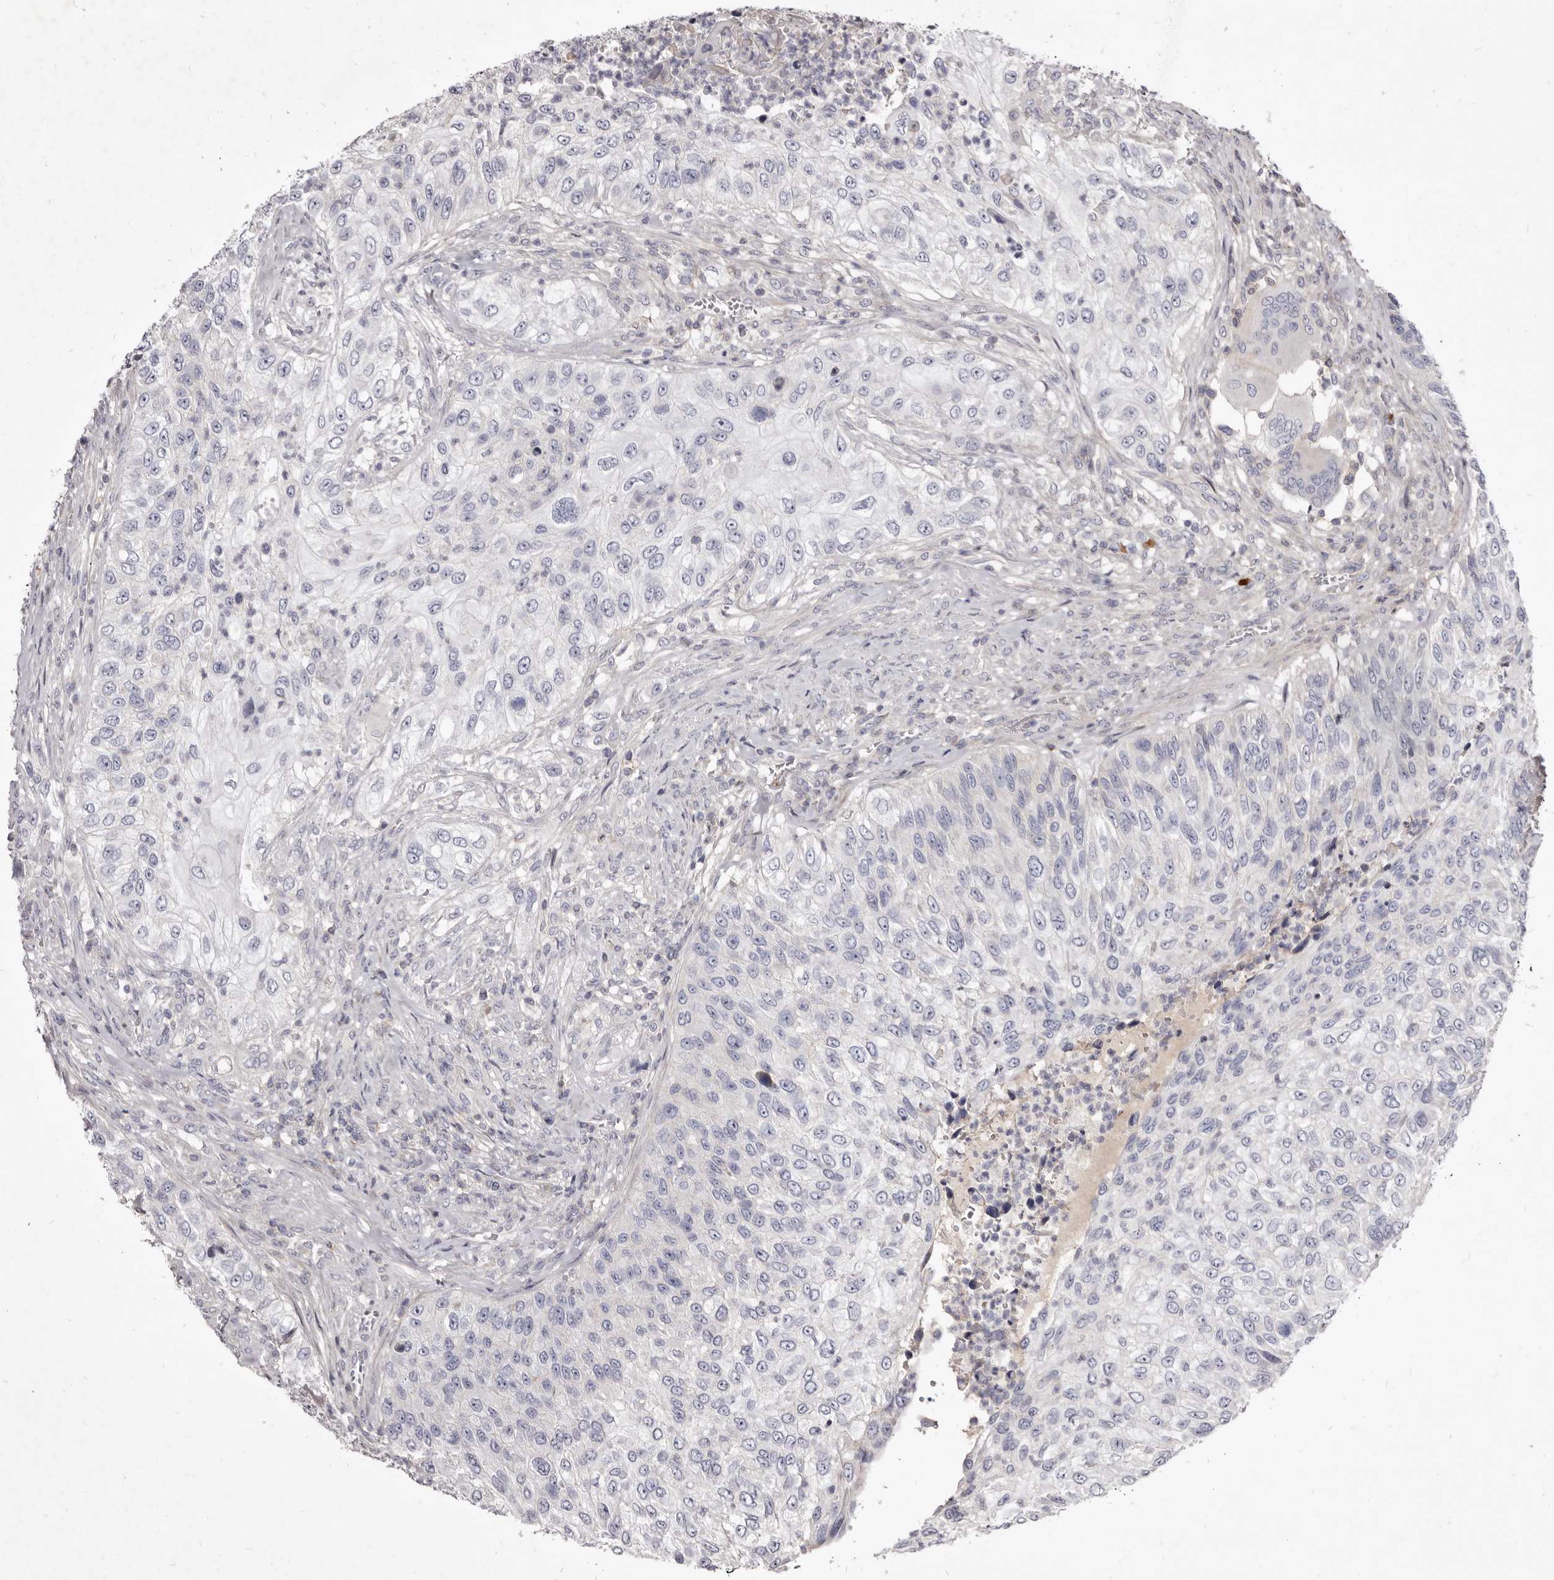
{"staining": {"intensity": "negative", "quantity": "none", "location": "none"}, "tissue": "urothelial cancer", "cell_type": "Tumor cells", "image_type": "cancer", "snomed": [{"axis": "morphology", "description": "Urothelial carcinoma, High grade"}, {"axis": "topography", "description": "Urinary bladder"}], "caption": "Immunohistochemistry (IHC) photomicrograph of human high-grade urothelial carcinoma stained for a protein (brown), which reveals no positivity in tumor cells. (DAB immunohistochemistry (IHC) visualized using brightfield microscopy, high magnification).", "gene": "FAS", "patient": {"sex": "female", "age": 60}}